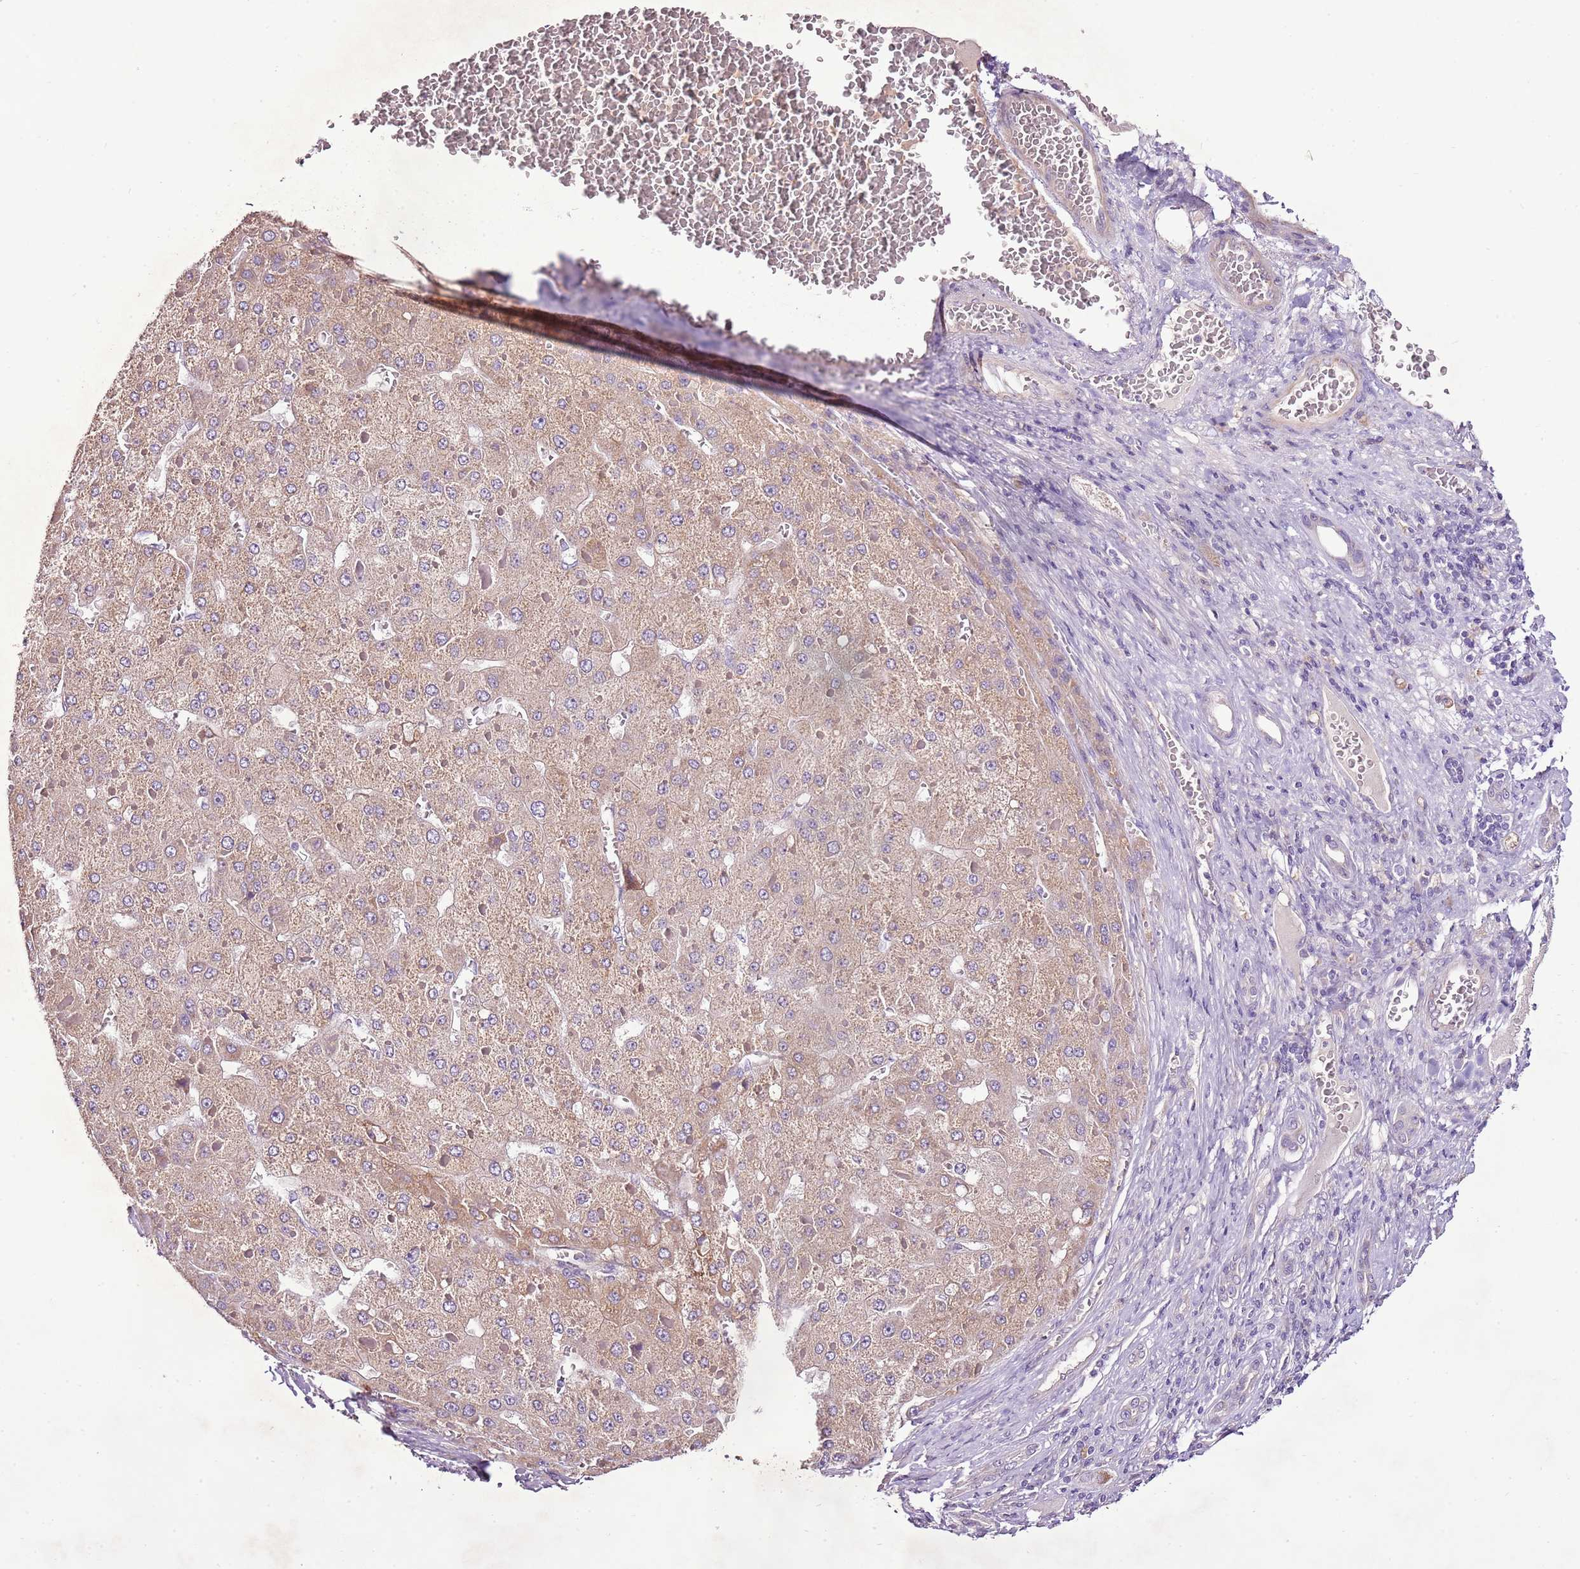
{"staining": {"intensity": "weak", "quantity": ">75%", "location": "cytoplasmic/membranous"}, "tissue": "liver cancer", "cell_type": "Tumor cells", "image_type": "cancer", "snomed": [{"axis": "morphology", "description": "Carcinoma, Hepatocellular, NOS"}, {"axis": "topography", "description": "Liver"}], "caption": "DAB (3,3'-diaminobenzidine) immunohistochemical staining of hepatocellular carcinoma (liver) reveals weak cytoplasmic/membranous protein expression in about >75% of tumor cells. (Brightfield microscopy of DAB IHC at high magnification).", "gene": "CMKLR1", "patient": {"sex": "female", "age": 73}}